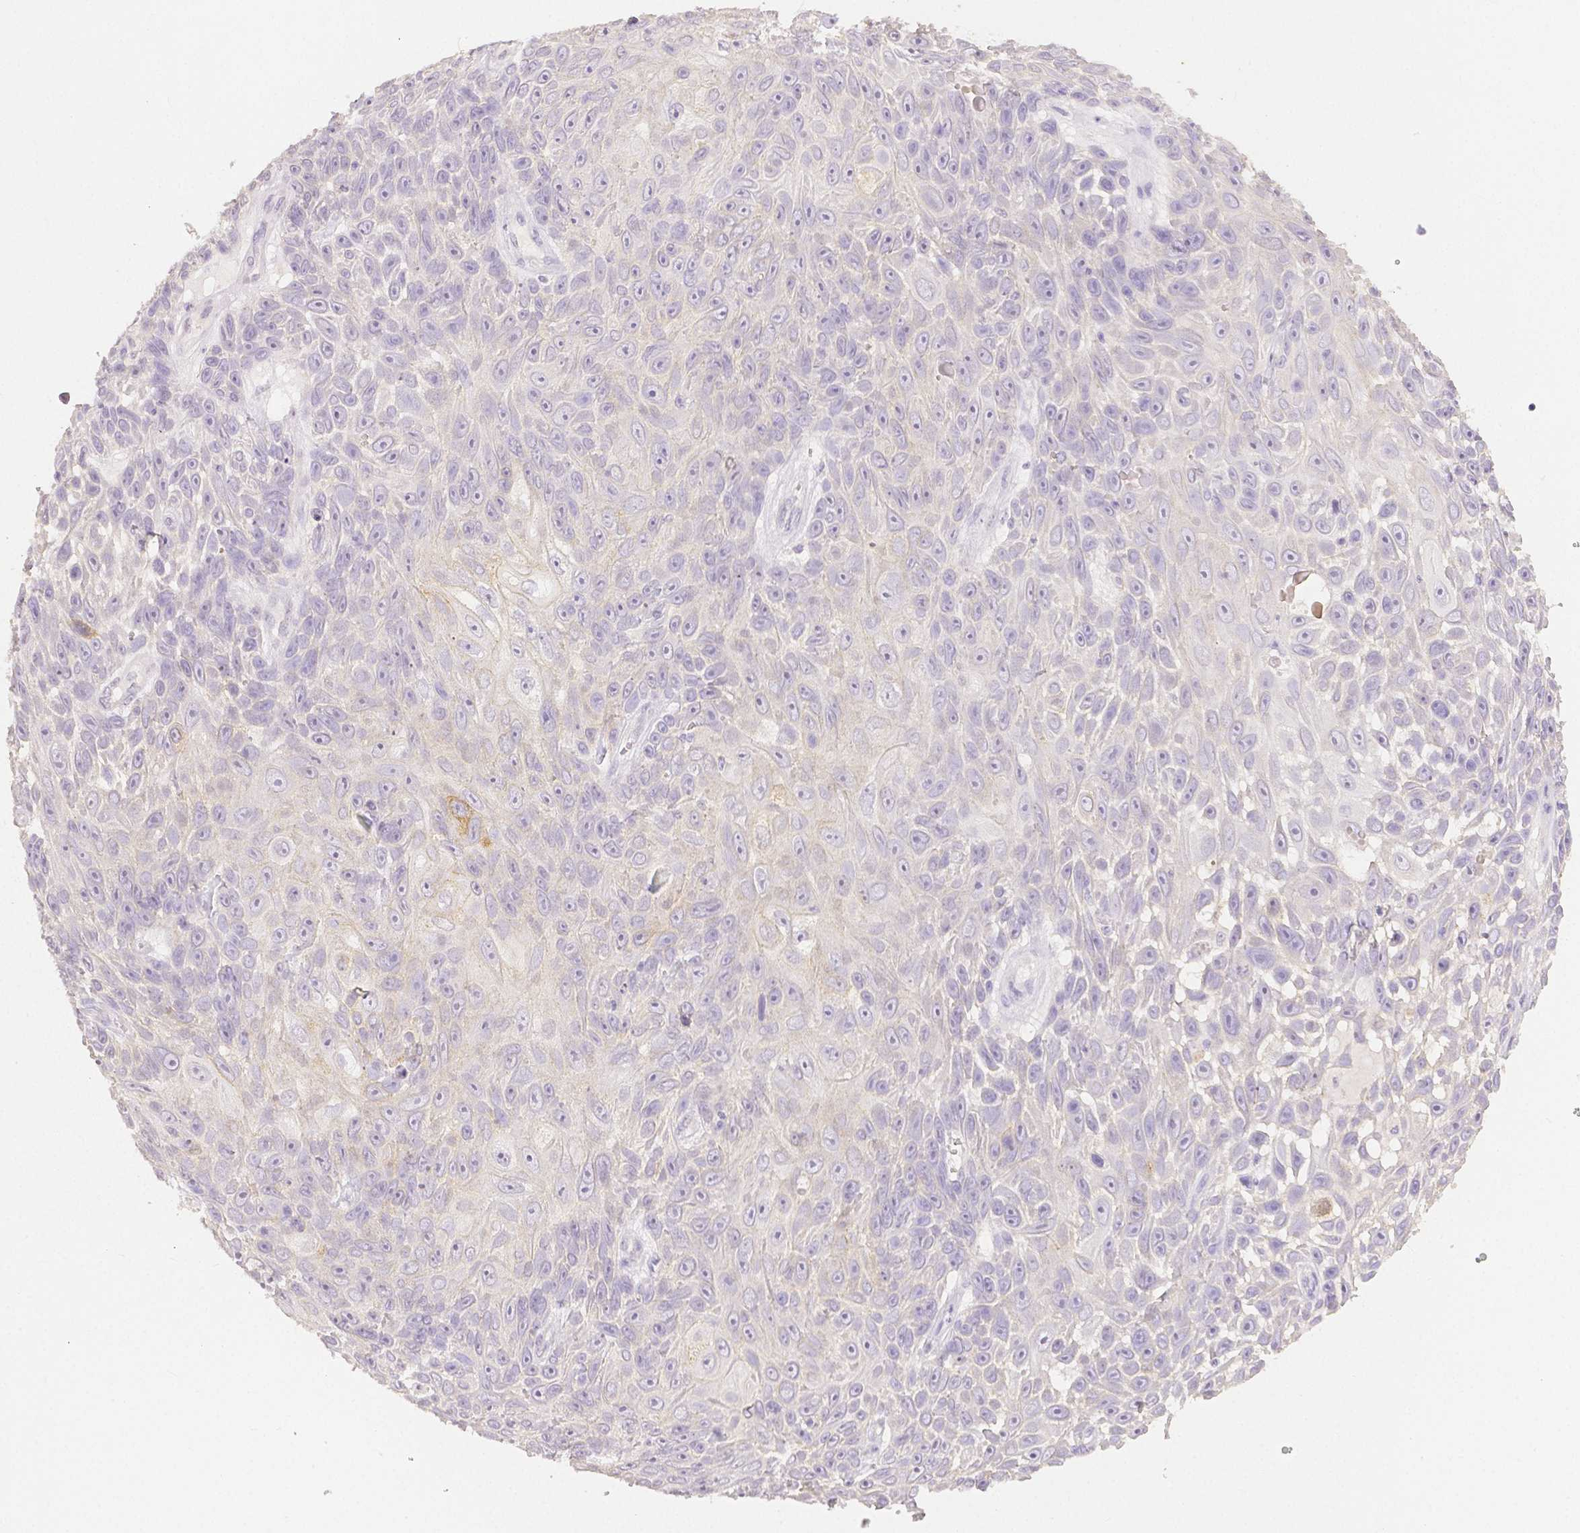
{"staining": {"intensity": "weak", "quantity": "<25%", "location": "cytoplasmic/membranous"}, "tissue": "skin cancer", "cell_type": "Tumor cells", "image_type": "cancer", "snomed": [{"axis": "morphology", "description": "Squamous cell carcinoma, NOS"}, {"axis": "topography", "description": "Skin"}], "caption": "Immunohistochemical staining of human skin cancer displays no significant staining in tumor cells.", "gene": "OCLN", "patient": {"sex": "male", "age": 82}}